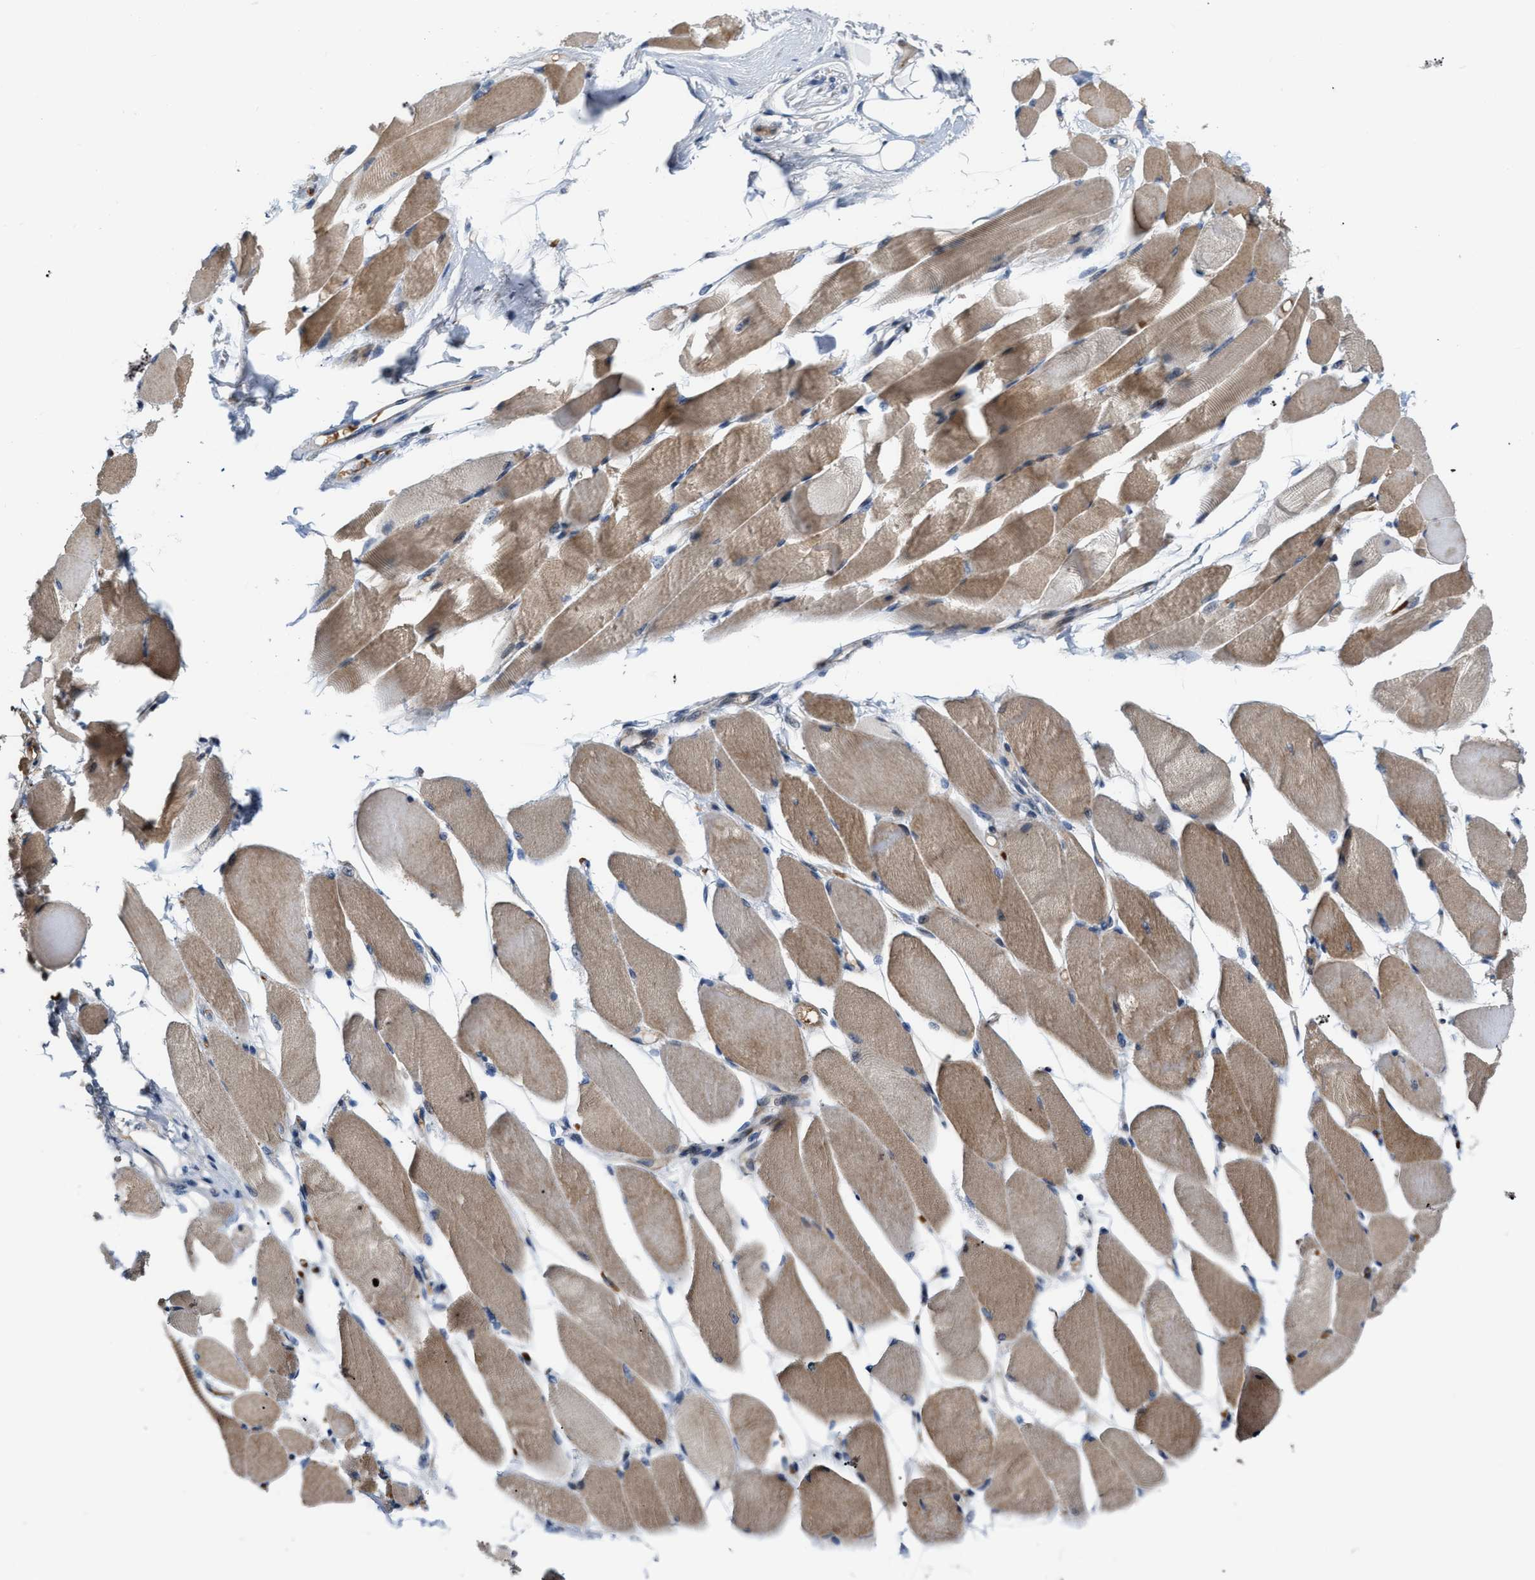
{"staining": {"intensity": "moderate", "quantity": ">75%", "location": "cytoplasmic/membranous"}, "tissue": "skeletal muscle", "cell_type": "Myocytes", "image_type": "normal", "snomed": [{"axis": "morphology", "description": "Normal tissue, NOS"}, {"axis": "topography", "description": "Skeletal muscle"}, {"axis": "topography", "description": "Peripheral nerve tissue"}], "caption": "Protein expression analysis of benign skeletal muscle reveals moderate cytoplasmic/membranous expression in about >75% of myocytes.", "gene": "POLR1F", "patient": {"sex": "female", "age": 84}}